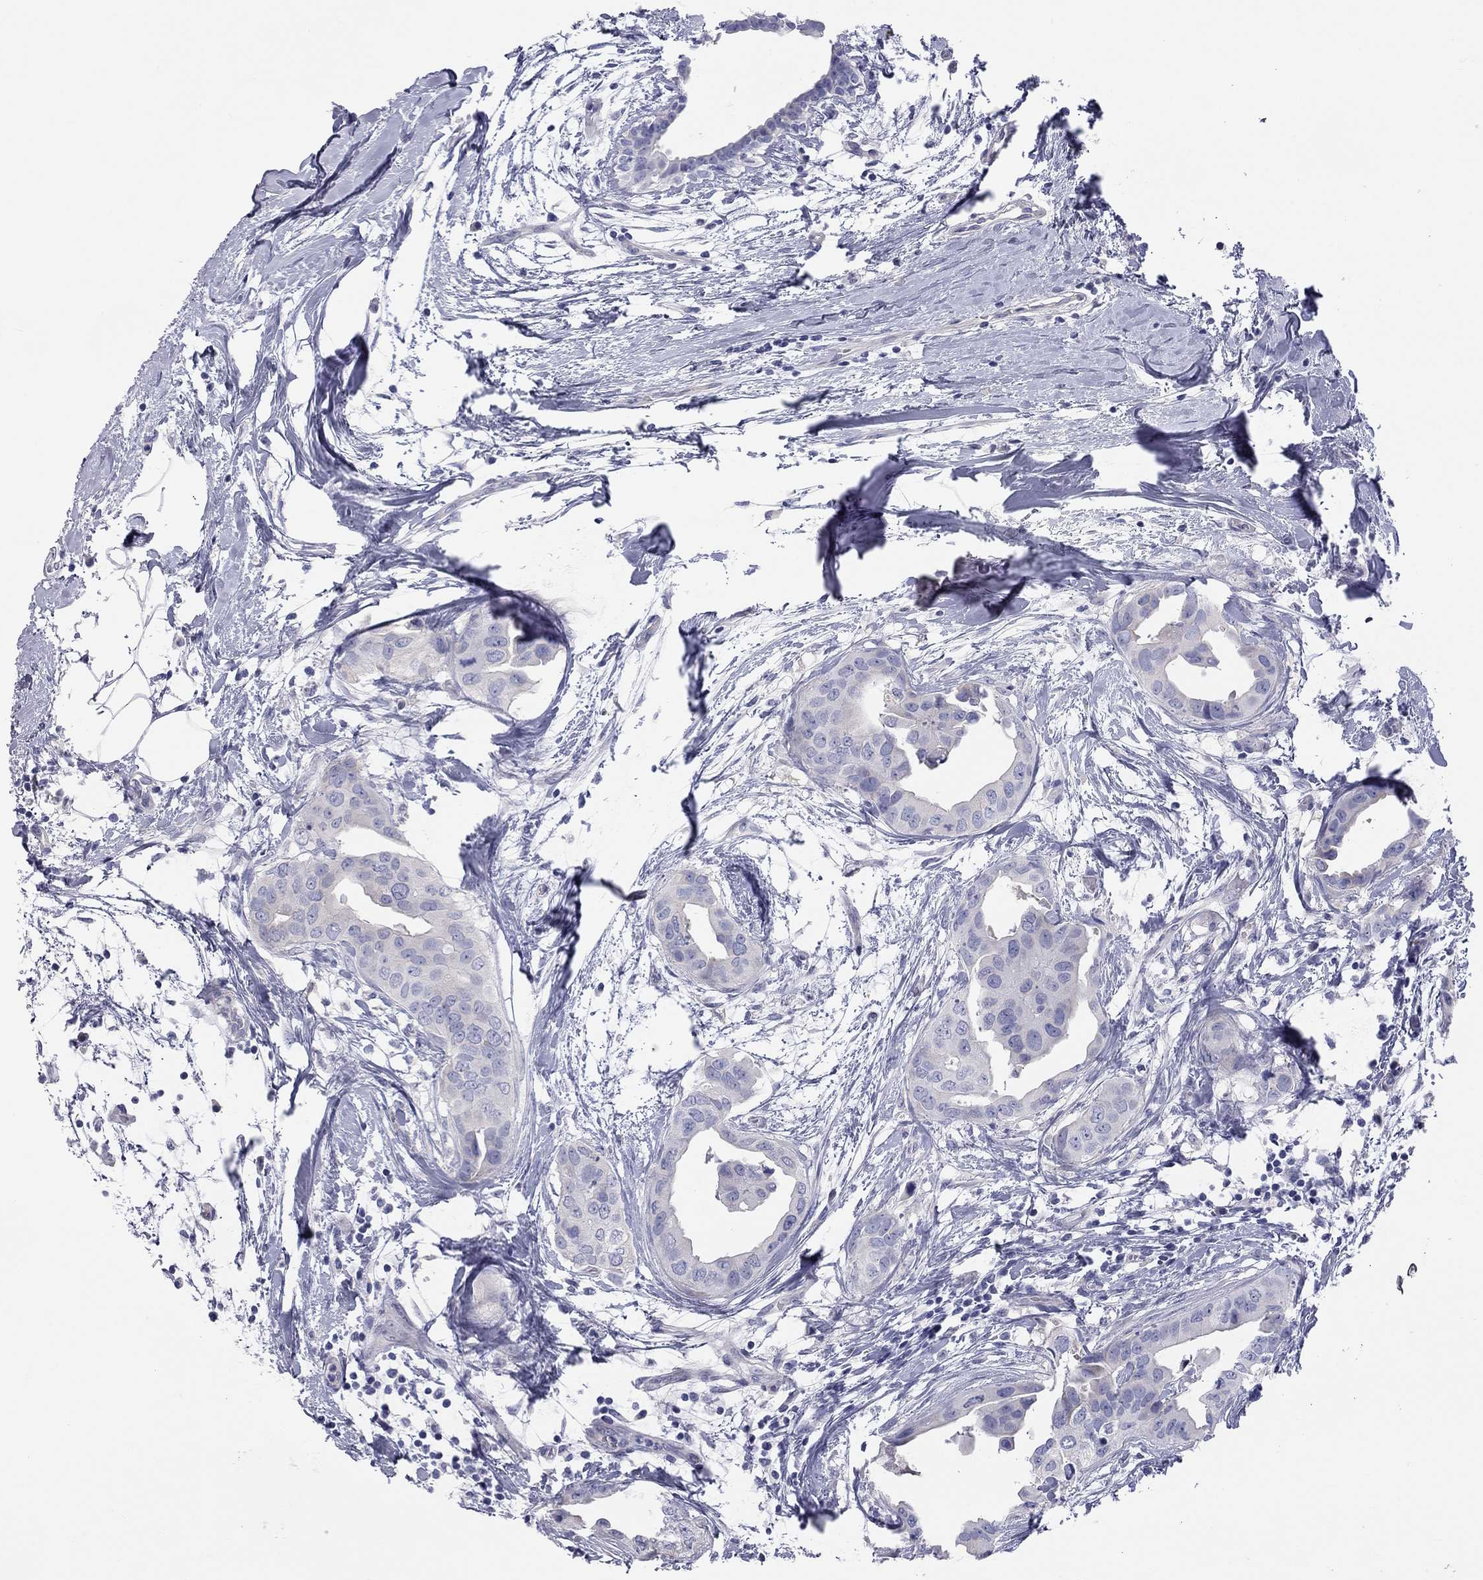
{"staining": {"intensity": "negative", "quantity": "none", "location": "none"}, "tissue": "breast cancer", "cell_type": "Tumor cells", "image_type": "cancer", "snomed": [{"axis": "morphology", "description": "Normal tissue, NOS"}, {"axis": "morphology", "description": "Duct carcinoma"}, {"axis": "topography", "description": "Breast"}], "caption": "Human breast intraductal carcinoma stained for a protein using immunohistochemistry (IHC) demonstrates no expression in tumor cells.", "gene": "ST7L", "patient": {"sex": "female", "age": 40}}